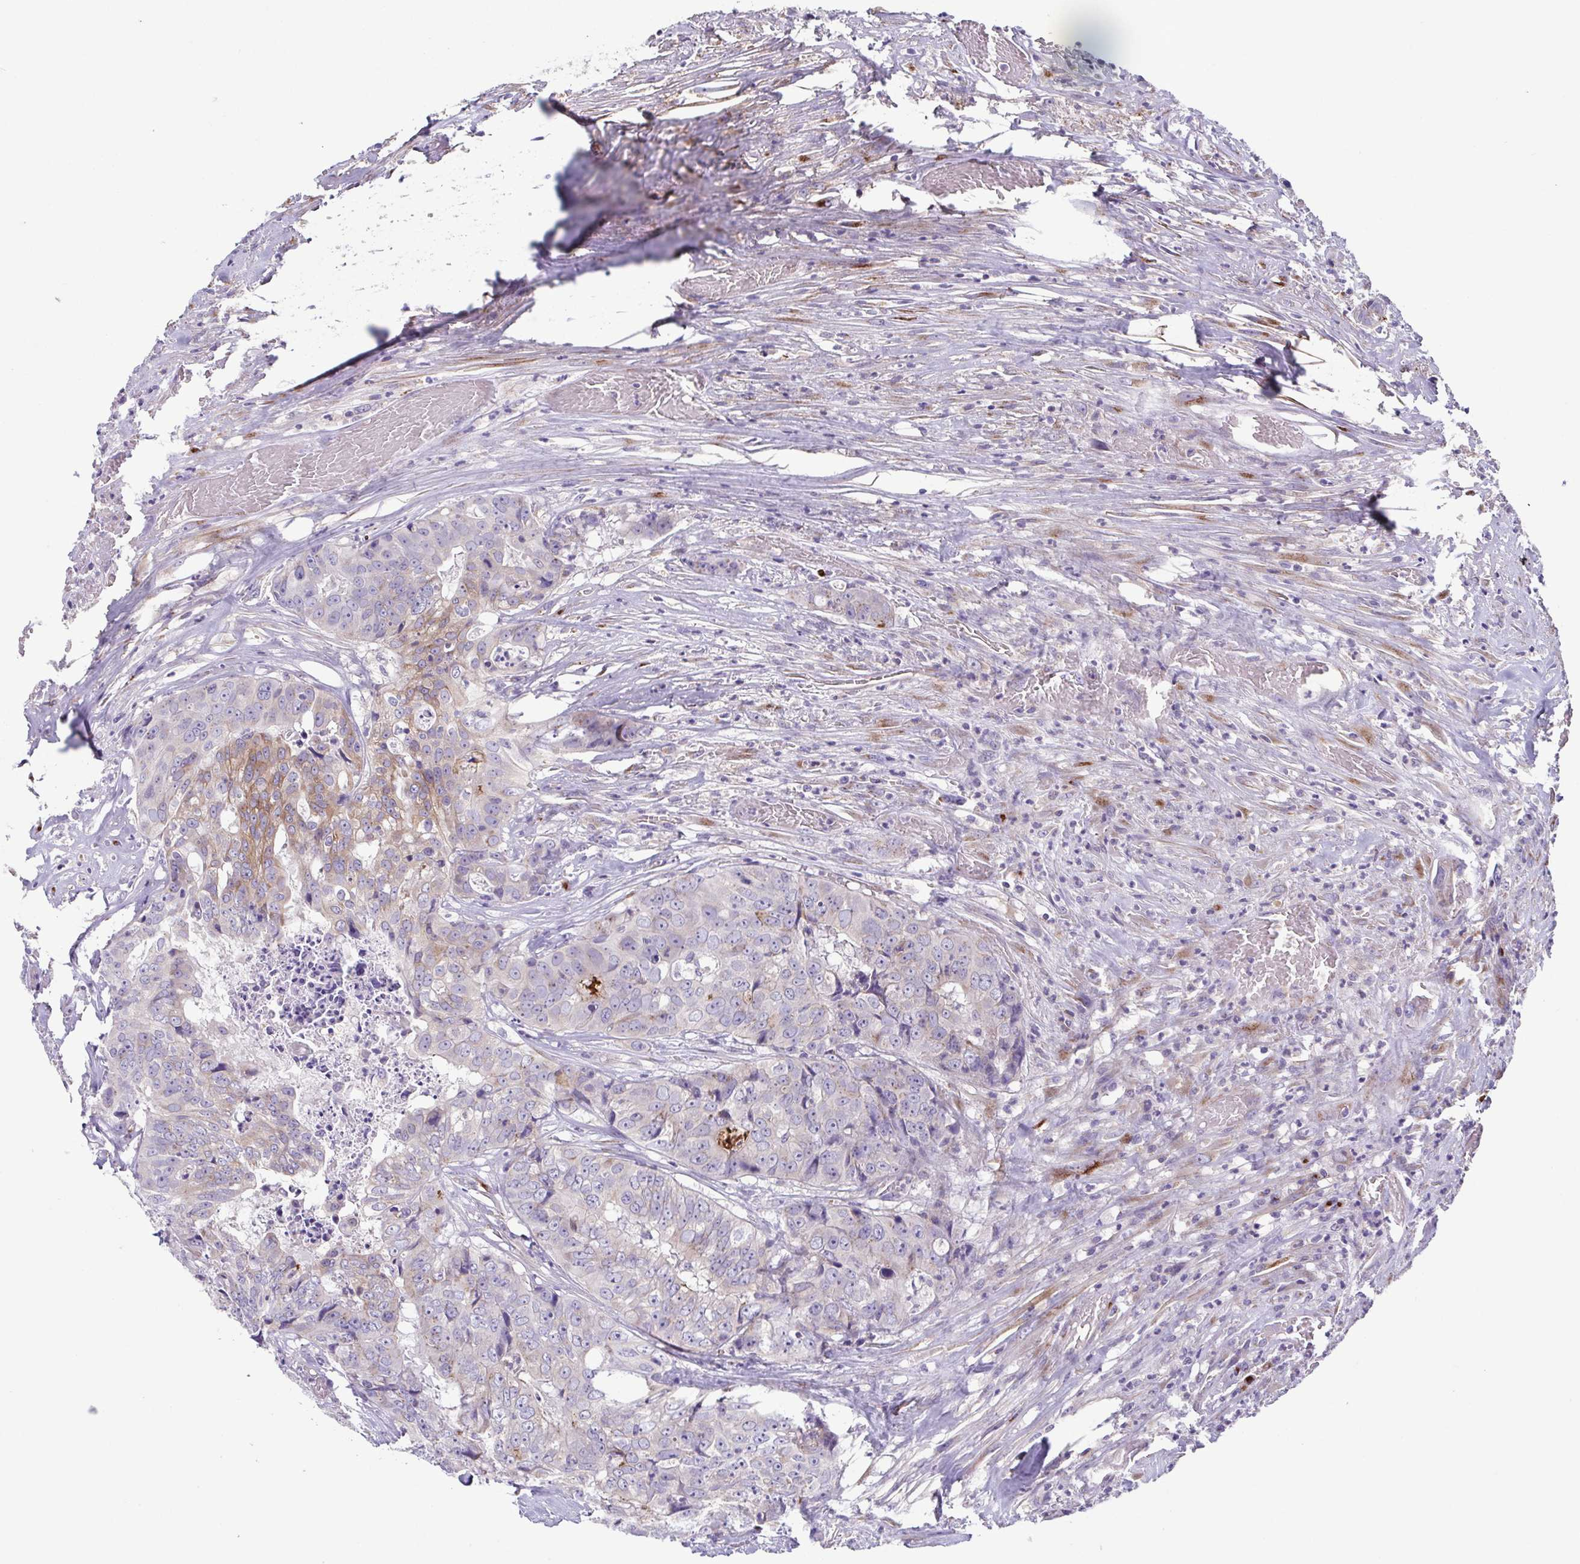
{"staining": {"intensity": "weak", "quantity": "<25%", "location": "cytoplasmic/membranous"}, "tissue": "colorectal cancer", "cell_type": "Tumor cells", "image_type": "cancer", "snomed": [{"axis": "morphology", "description": "Adenocarcinoma, NOS"}, {"axis": "topography", "description": "Rectum"}], "caption": "Tumor cells are negative for brown protein staining in colorectal cancer.", "gene": "COL17A1", "patient": {"sex": "female", "age": 62}}